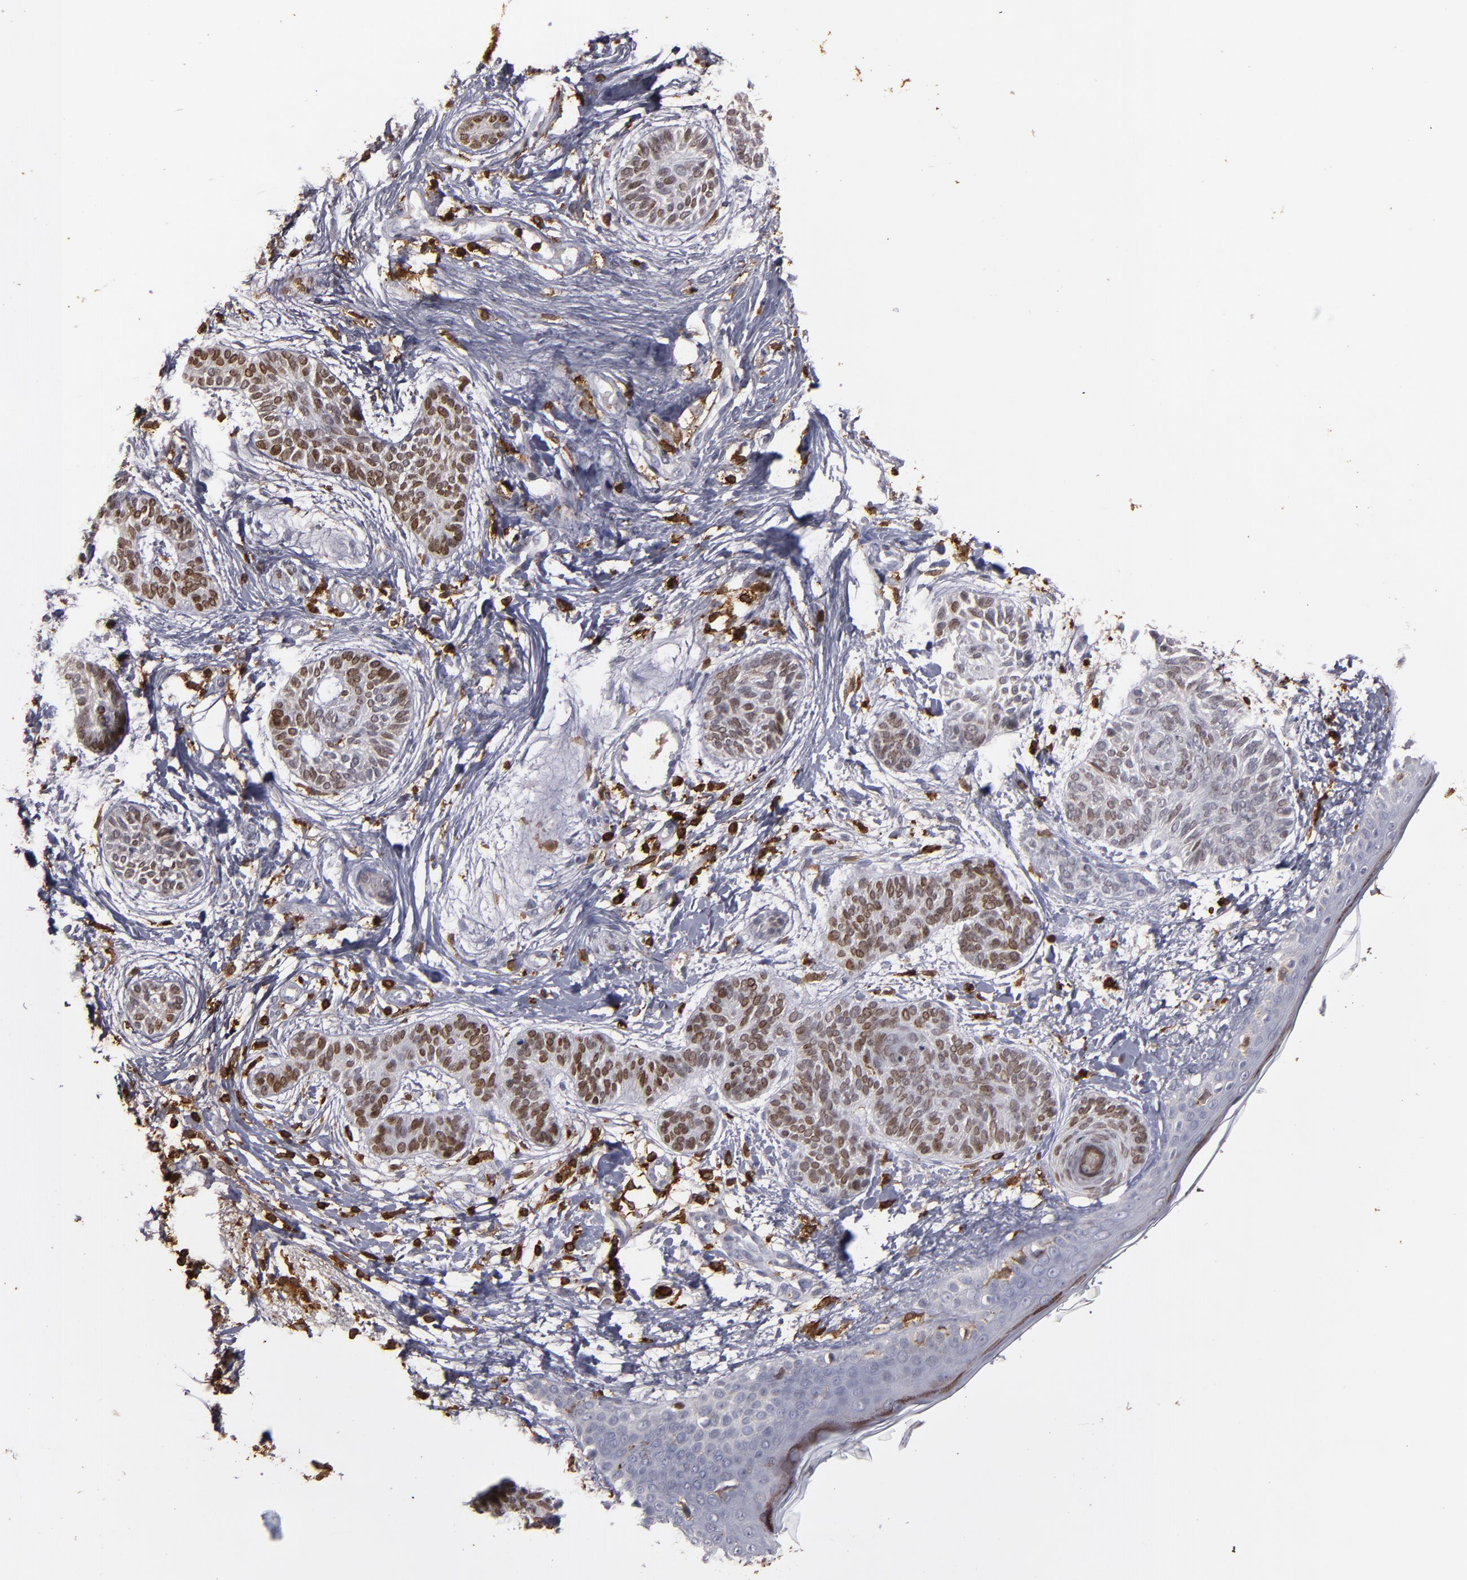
{"staining": {"intensity": "weak", "quantity": "25%-75%", "location": "nuclear"}, "tissue": "skin cancer", "cell_type": "Tumor cells", "image_type": "cancer", "snomed": [{"axis": "morphology", "description": "Normal tissue, NOS"}, {"axis": "morphology", "description": "Basal cell carcinoma"}, {"axis": "topography", "description": "Skin"}], "caption": "IHC of basal cell carcinoma (skin) demonstrates low levels of weak nuclear staining in approximately 25%-75% of tumor cells. The staining is performed using DAB (3,3'-diaminobenzidine) brown chromogen to label protein expression. The nuclei are counter-stained blue using hematoxylin.", "gene": "WAS", "patient": {"sex": "male", "age": 63}}